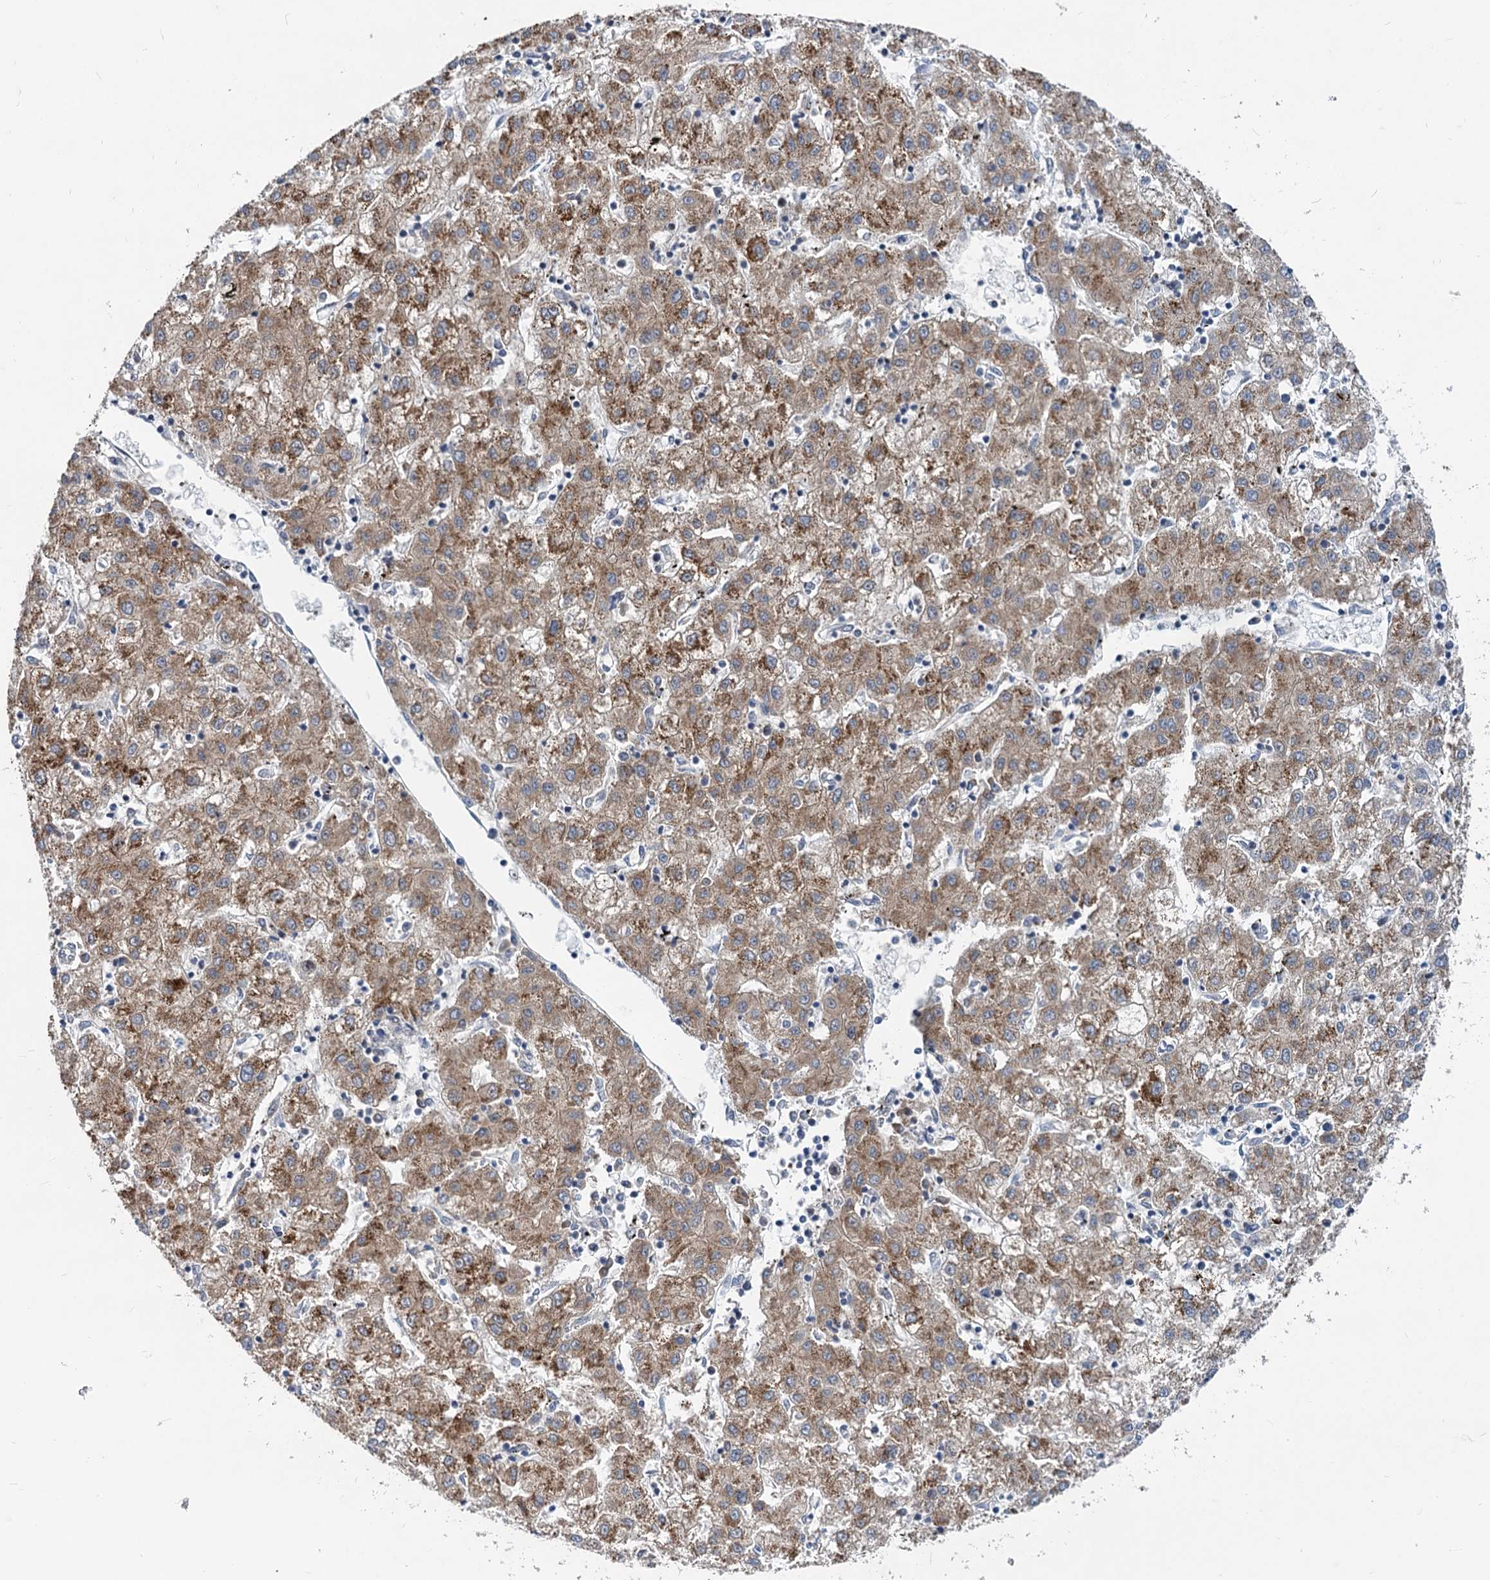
{"staining": {"intensity": "moderate", "quantity": ">75%", "location": "cytoplasmic/membranous"}, "tissue": "liver cancer", "cell_type": "Tumor cells", "image_type": "cancer", "snomed": [{"axis": "morphology", "description": "Carcinoma, Hepatocellular, NOS"}, {"axis": "topography", "description": "Liver"}], "caption": "DAB immunohistochemical staining of human liver cancer displays moderate cytoplasmic/membranous protein expression in about >75% of tumor cells.", "gene": "EIF2B2", "patient": {"sex": "male", "age": 72}}